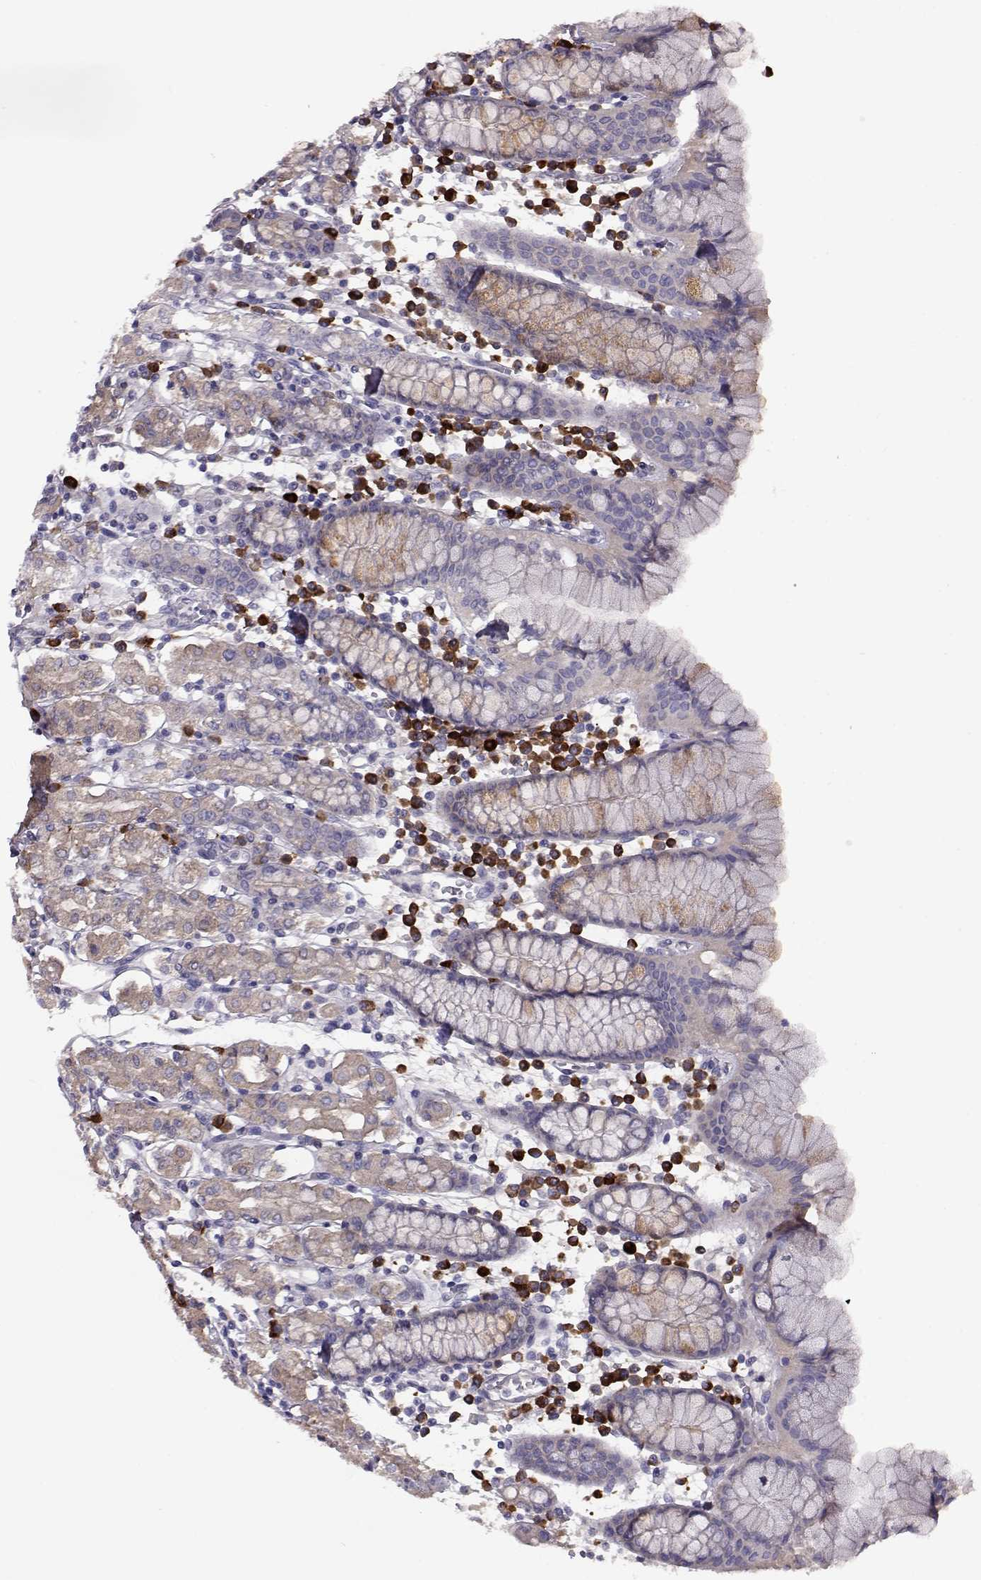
{"staining": {"intensity": "weak", "quantity": "25%-75%", "location": "cytoplasmic/membranous"}, "tissue": "stomach", "cell_type": "Glandular cells", "image_type": "normal", "snomed": [{"axis": "morphology", "description": "Normal tissue, NOS"}, {"axis": "topography", "description": "Stomach, upper"}, {"axis": "topography", "description": "Stomach"}], "caption": "Benign stomach shows weak cytoplasmic/membranous positivity in approximately 25%-75% of glandular cells.", "gene": "ADGRG5", "patient": {"sex": "male", "age": 62}}